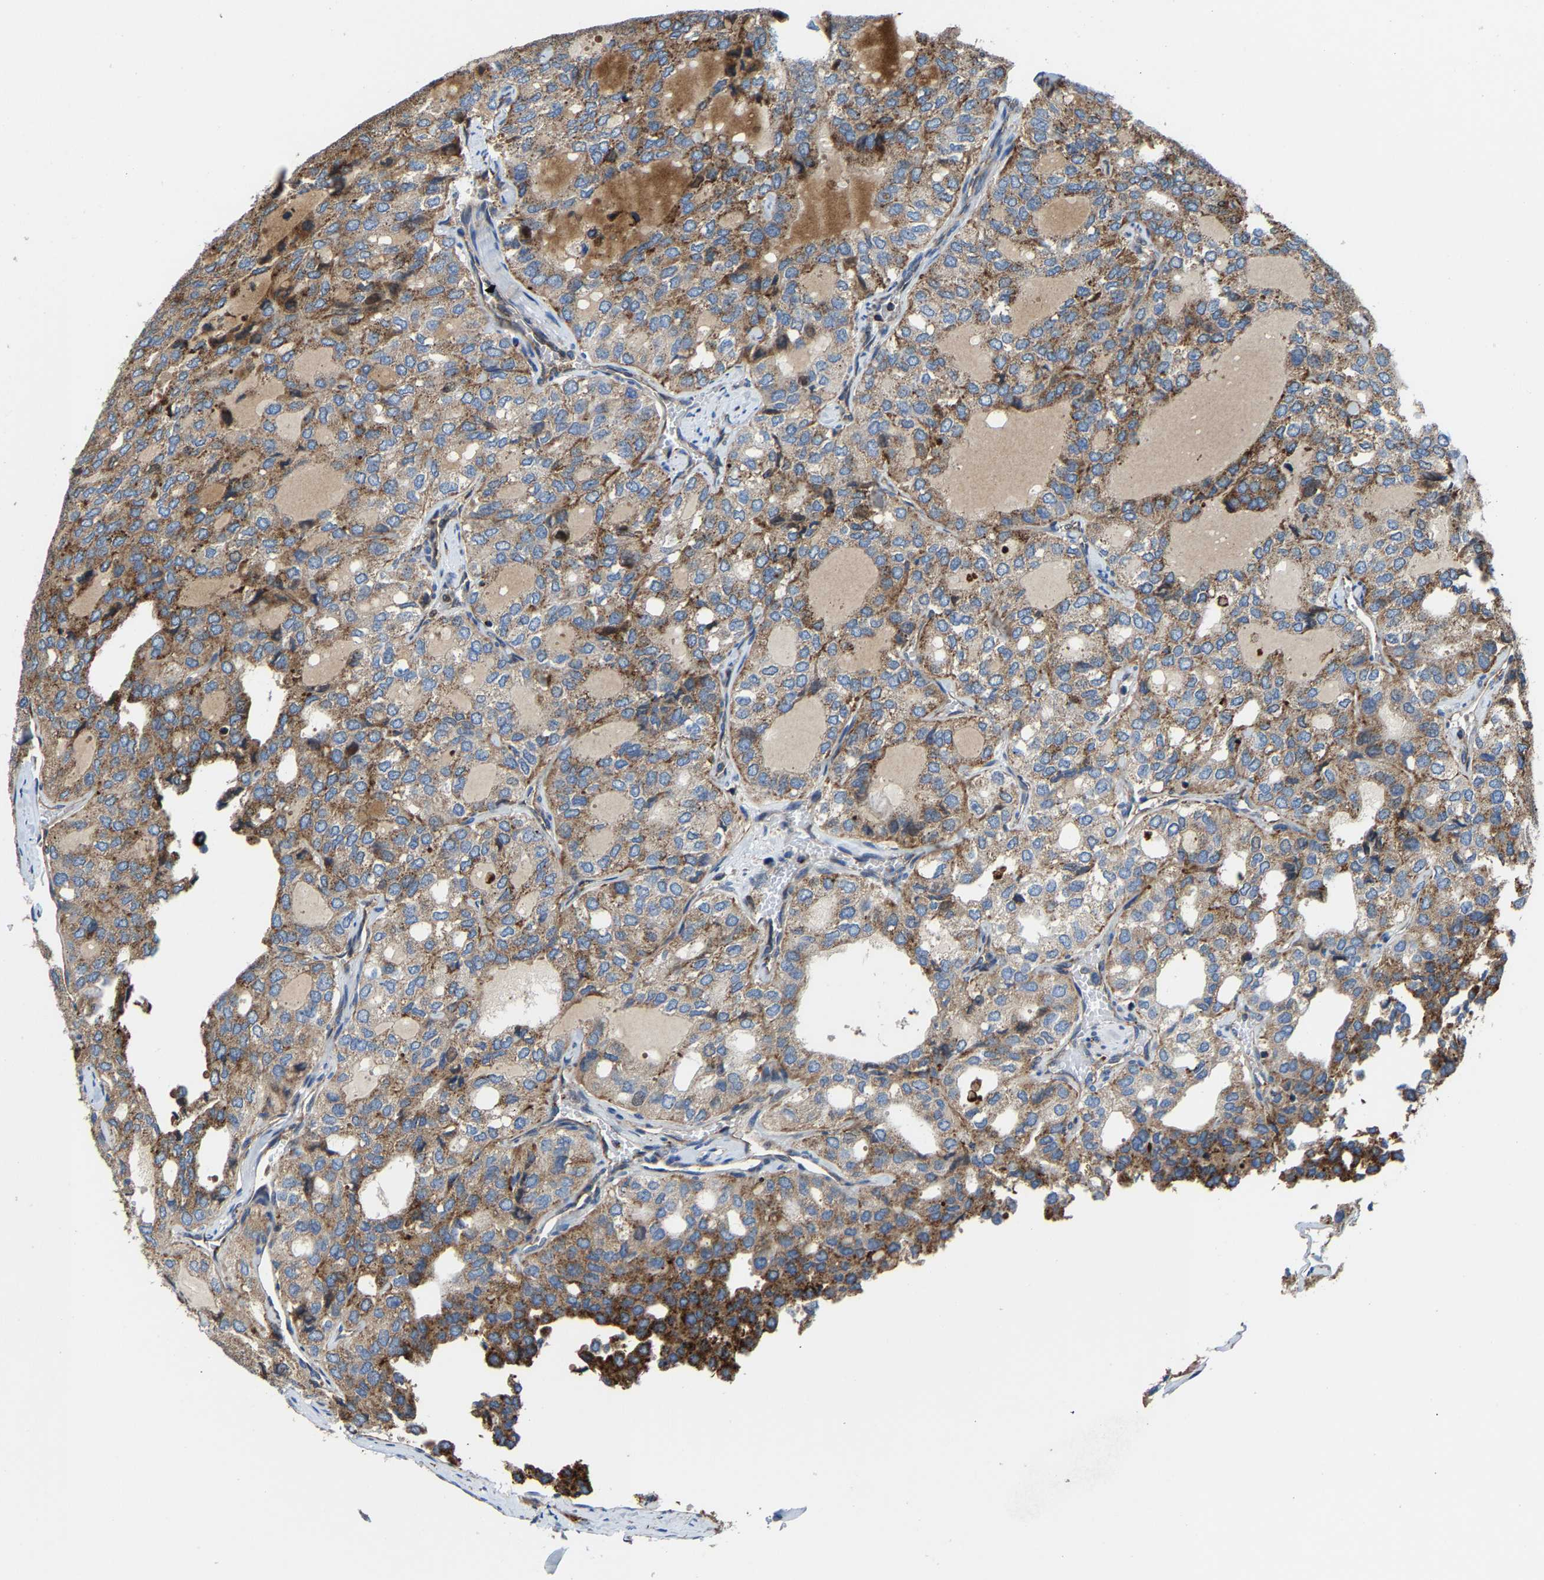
{"staining": {"intensity": "moderate", "quantity": ">75%", "location": "cytoplasmic/membranous"}, "tissue": "thyroid cancer", "cell_type": "Tumor cells", "image_type": "cancer", "snomed": [{"axis": "morphology", "description": "Follicular adenoma carcinoma, NOS"}, {"axis": "topography", "description": "Thyroid gland"}], "caption": "Protein expression analysis of human thyroid cancer (follicular adenoma carcinoma) reveals moderate cytoplasmic/membranous expression in about >75% of tumor cells.", "gene": "DPP7", "patient": {"sex": "male", "age": 75}}